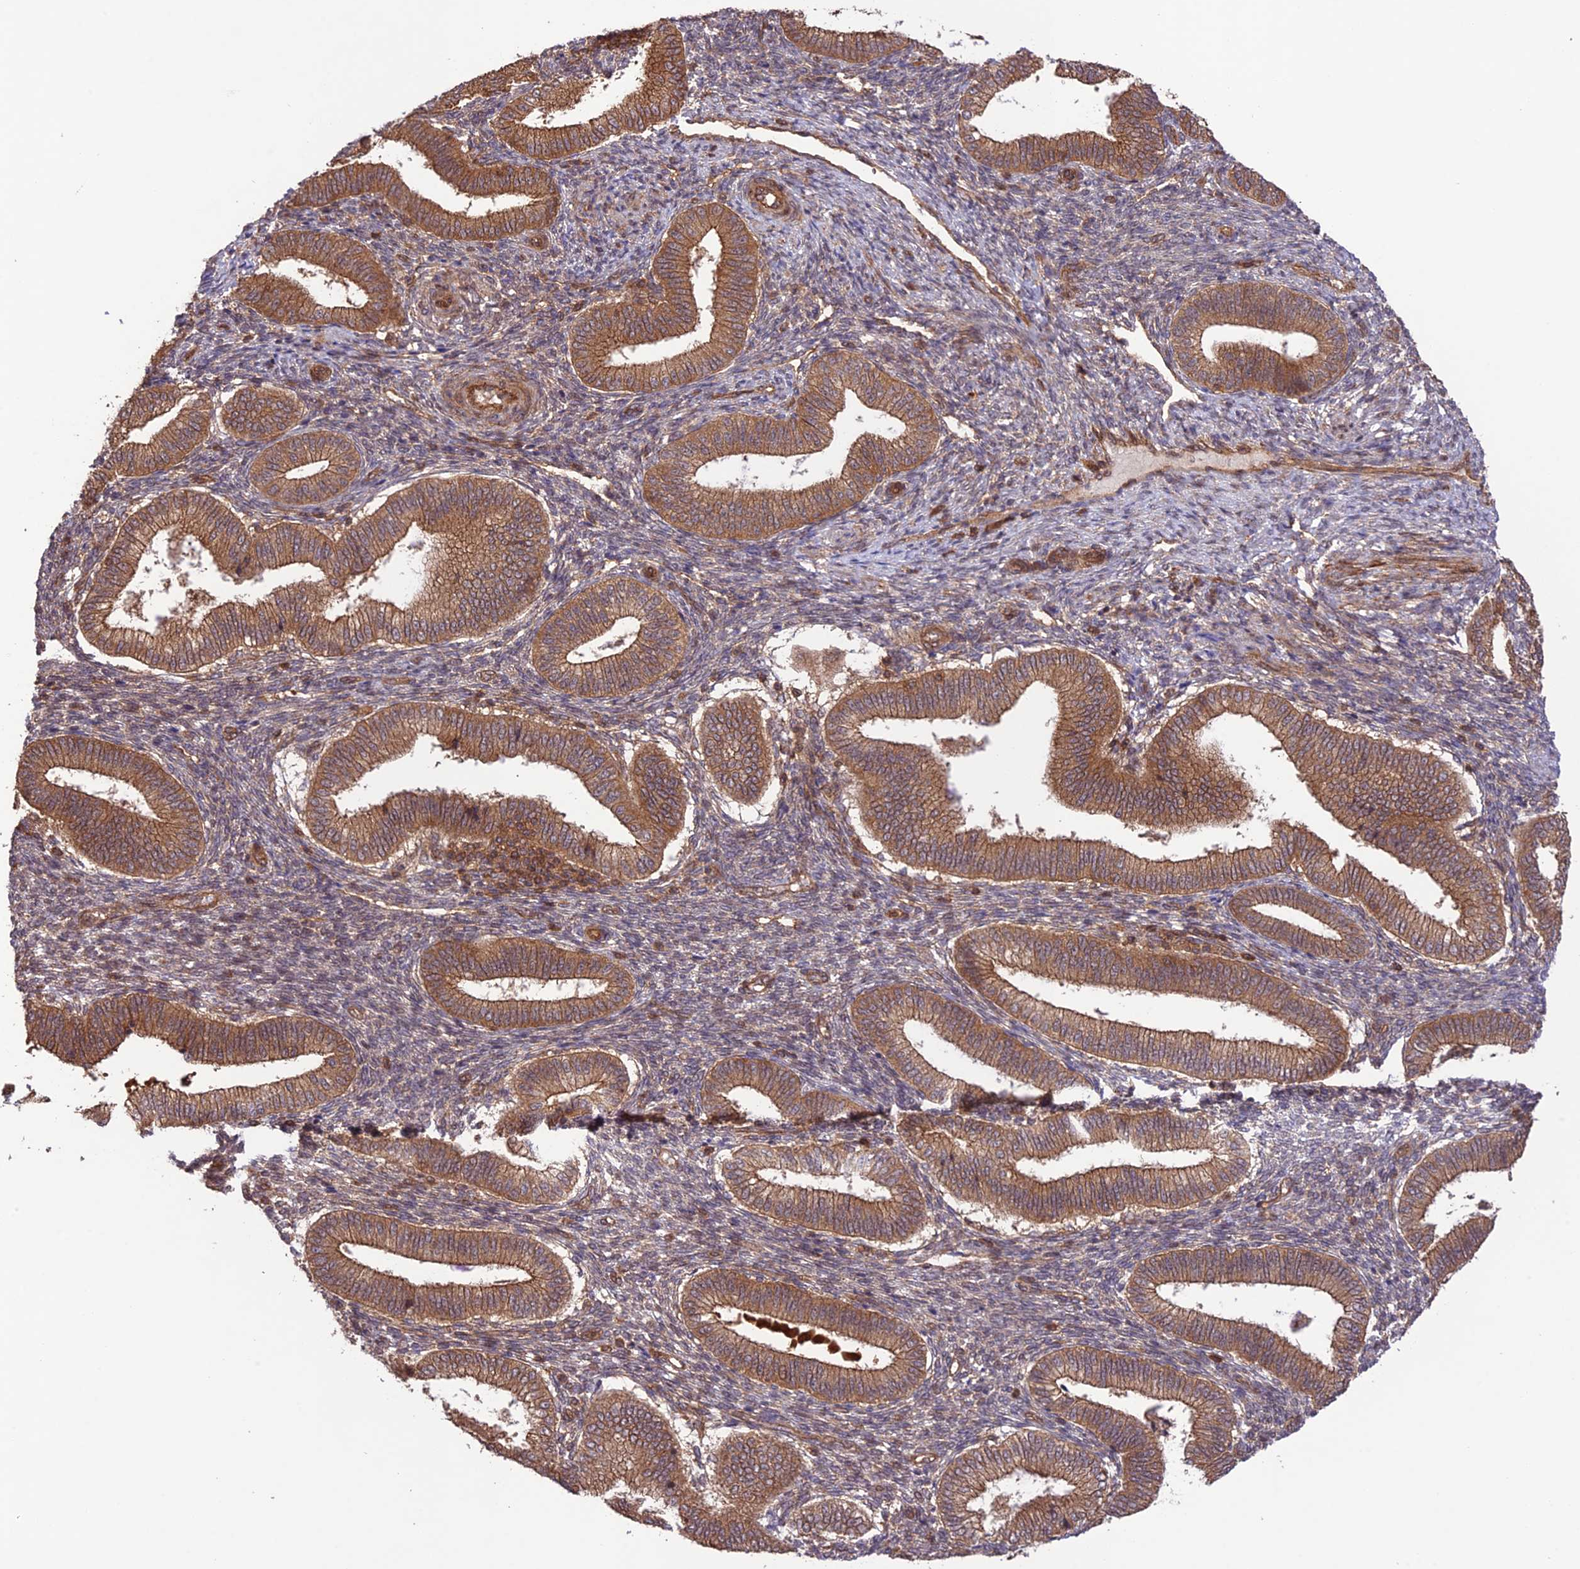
{"staining": {"intensity": "weak", "quantity": "<25%", "location": "cytoplasmic/membranous"}, "tissue": "endometrium", "cell_type": "Cells in endometrial stroma", "image_type": "normal", "snomed": [{"axis": "morphology", "description": "Normal tissue, NOS"}, {"axis": "topography", "description": "Endometrium"}], "caption": "DAB (3,3'-diaminobenzidine) immunohistochemical staining of normal human endometrium exhibits no significant positivity in cells in endometrial stroma. (DAB (3,3'-diaminobenzidine) immunohistochemistry (IHC), high magnification).", "gene": "FCHSD1", "patient": {"sex": "female", "age": 39}}